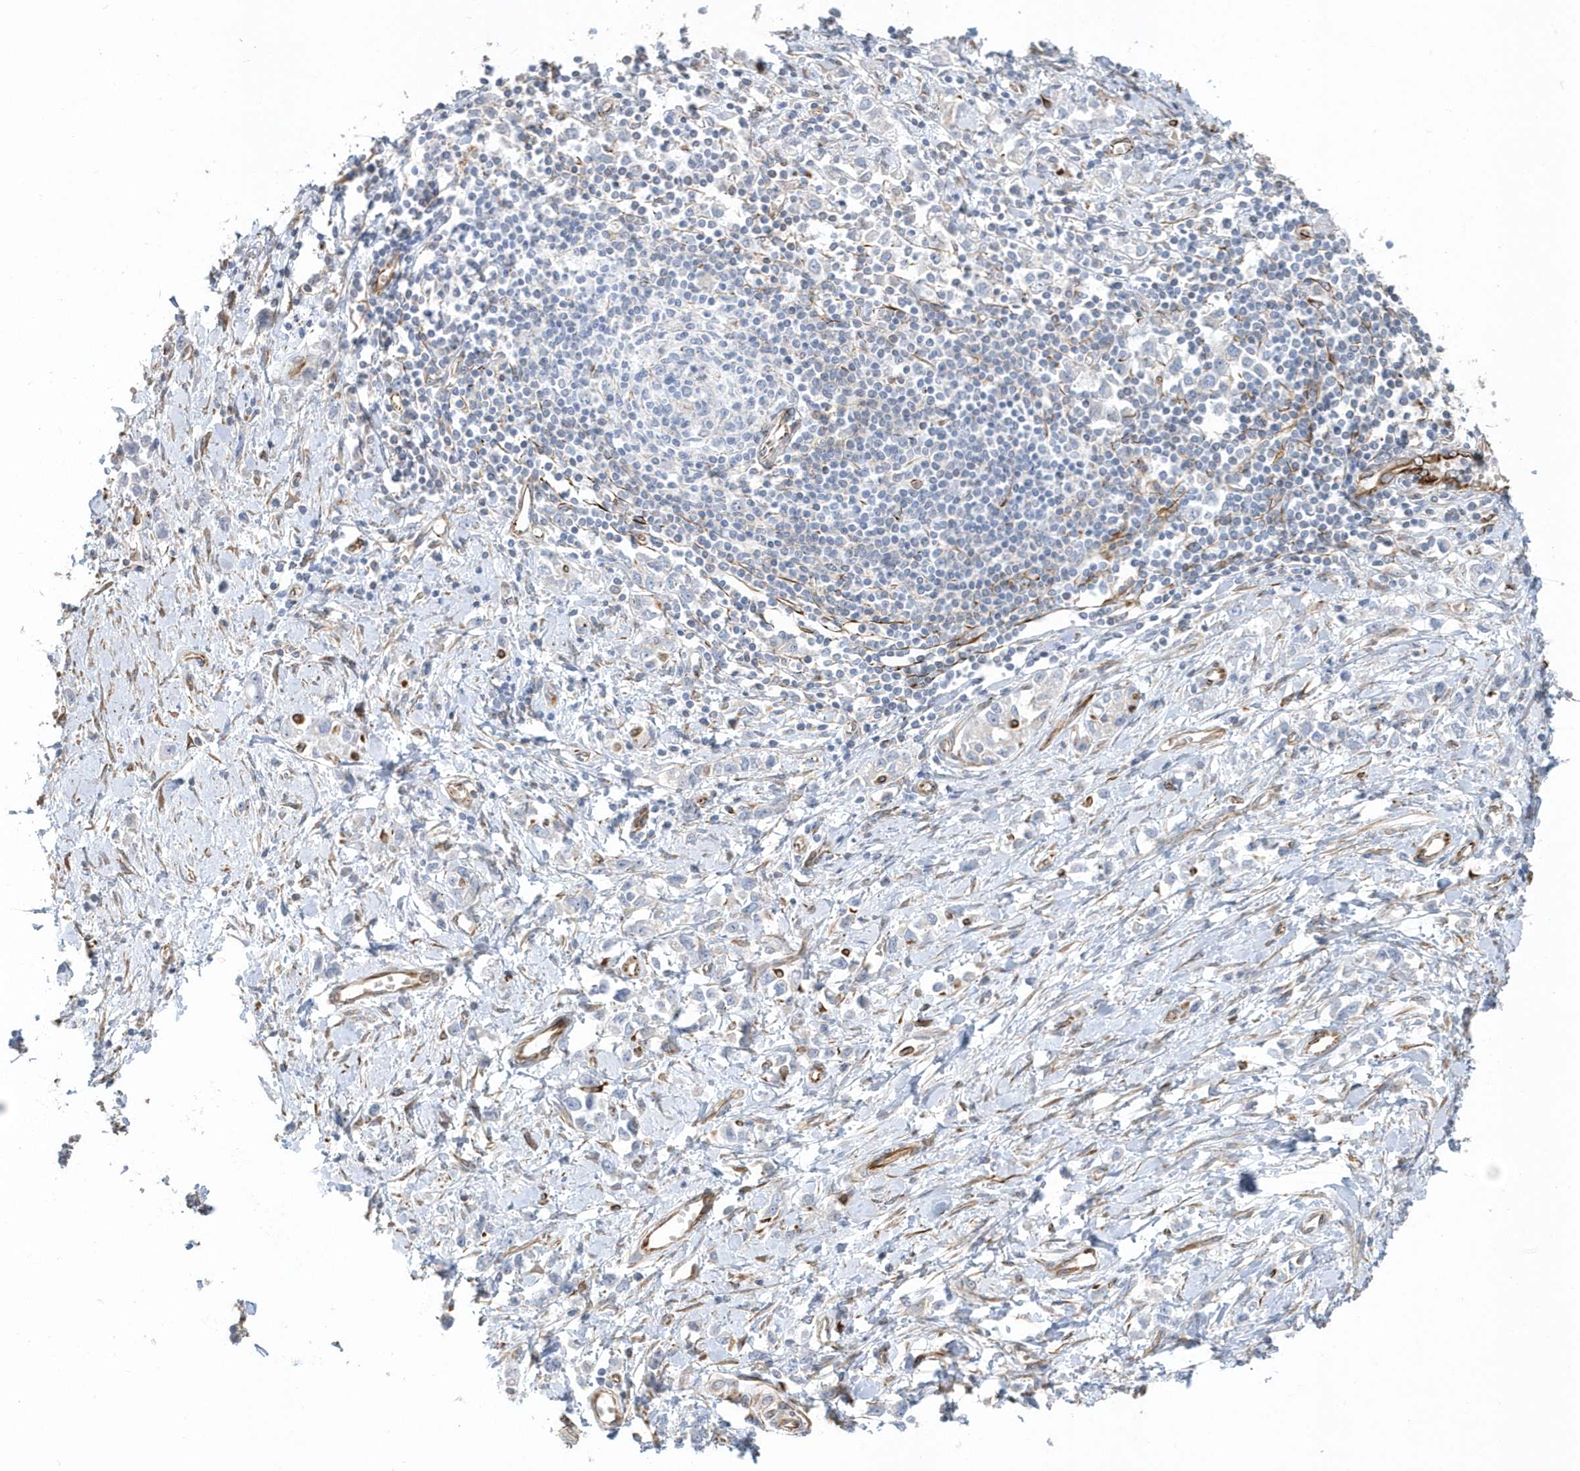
{"staining": {"intensity": "negative", "quantity": "none", "location": "none"}, "tissue": "stomach cancer", "cell_type": "Tumor cells", "image_type": "cancer", "snomed": [{"axis": "morphology", "description": "Adenocarcinoma, NOS"}, {"axis": "topography", "description": "Stomach"}], "caption": "Immunohistochemistry (IHC) photomicrograph of neoplastic tissue: stomach cancer (adenocarcinoma) stained with DAB demonstrates no significant protein expression in tumor cells.", "gene": "RAB17", "patient": {"sex": "female", "age": 76}}